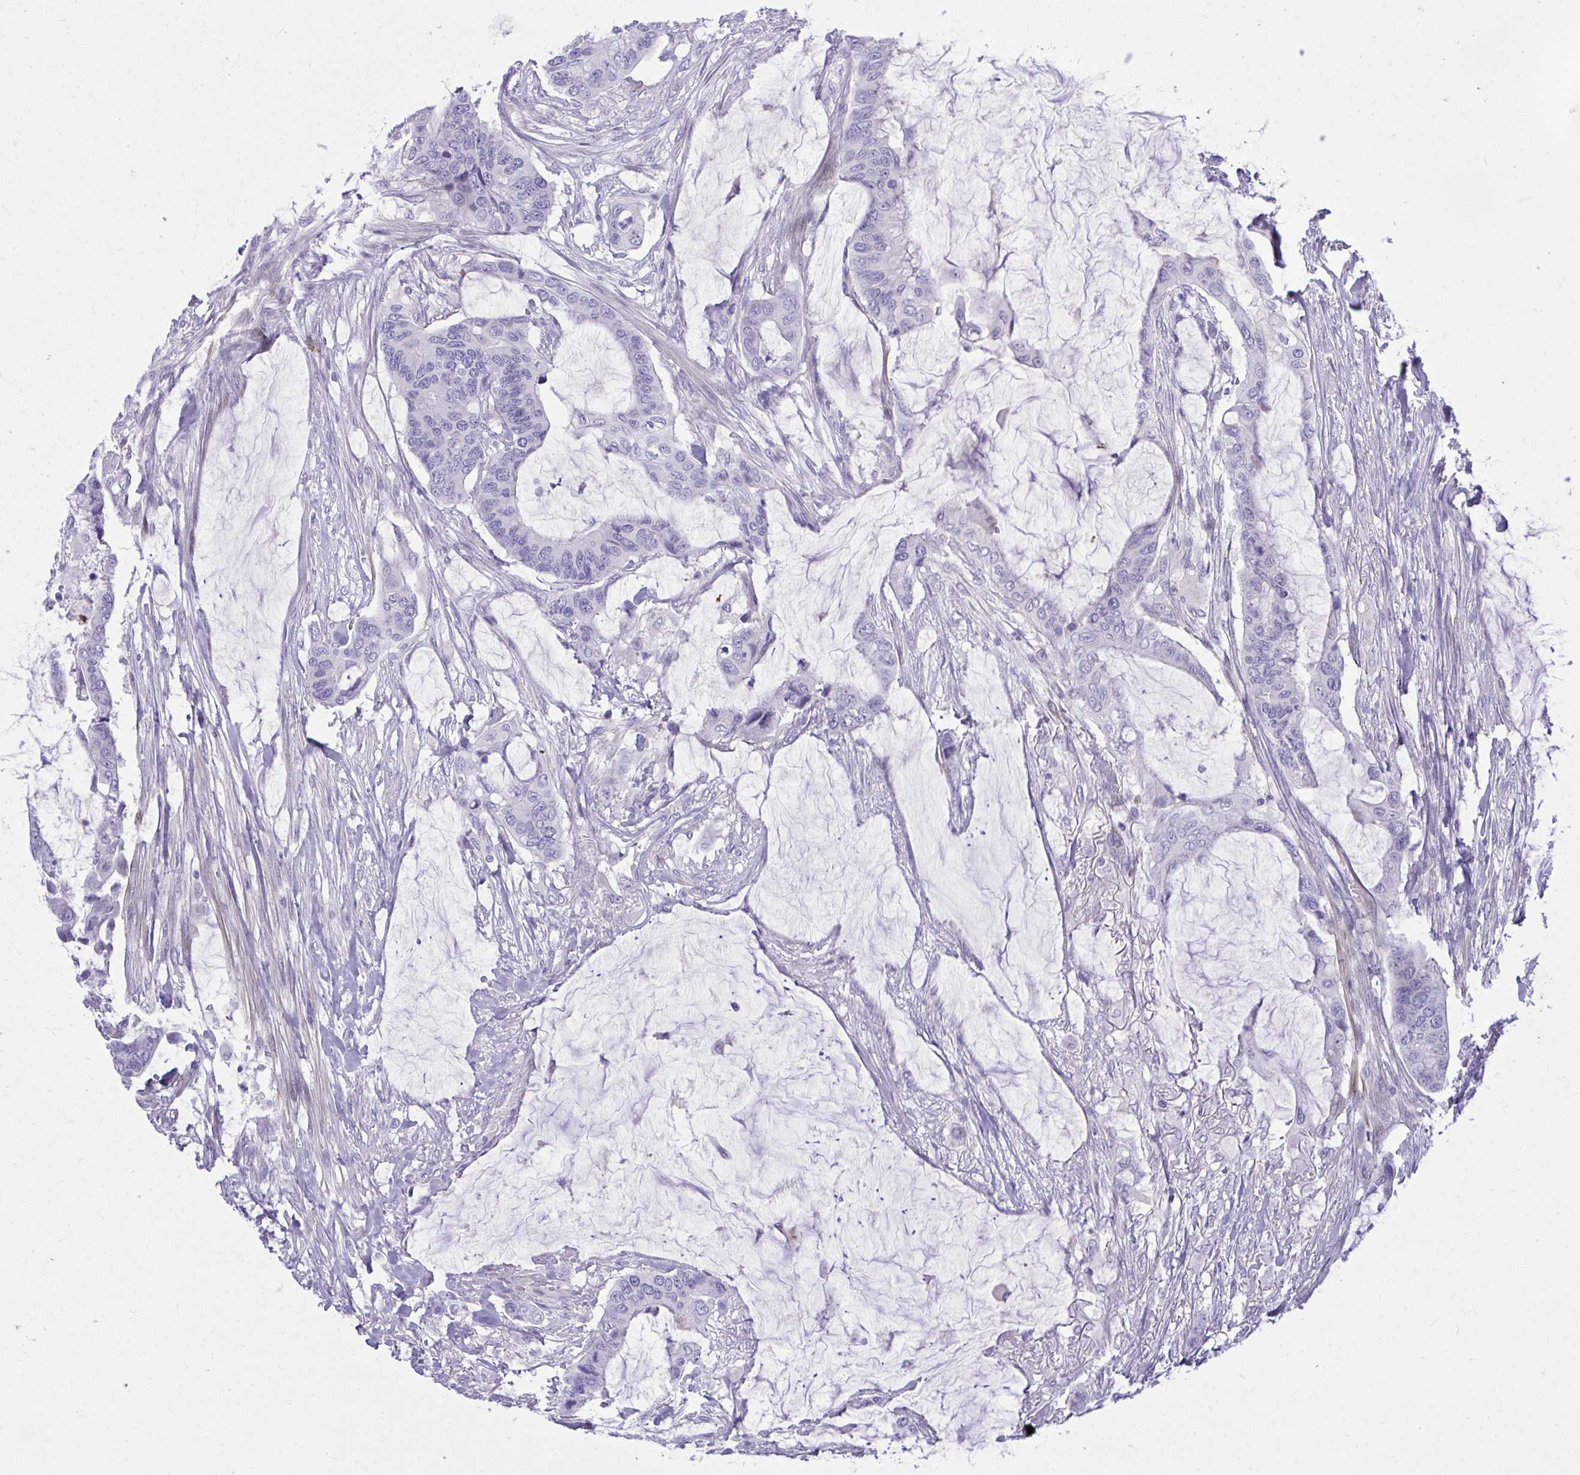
{"staining": {"intensity": "negative", "quantity": "none", "location": "none"}, "tissue": "colorectal cancer", "cell_type": "Tumor cells", "image_type": "cancer", "snomed": [{"axis": "morphology", "description": "Adenocarcinoma, NOS"}, {"axis": "topography", "description": "Rectum"}], "caption": "Immunohistochemistry micrograph of adenocarcinoma (colorectal) stained for a protein (brown), which shows no staining in tumor cells. Brightfield microscopy of immunohistochemistry (IHC) stained with DAB (3,3'-diaminobenzidine) (brown) and hematoxylin (blue), captured at high magnification.", "gene": "MED9", "patient": {"sex": "female", "age": 59}}